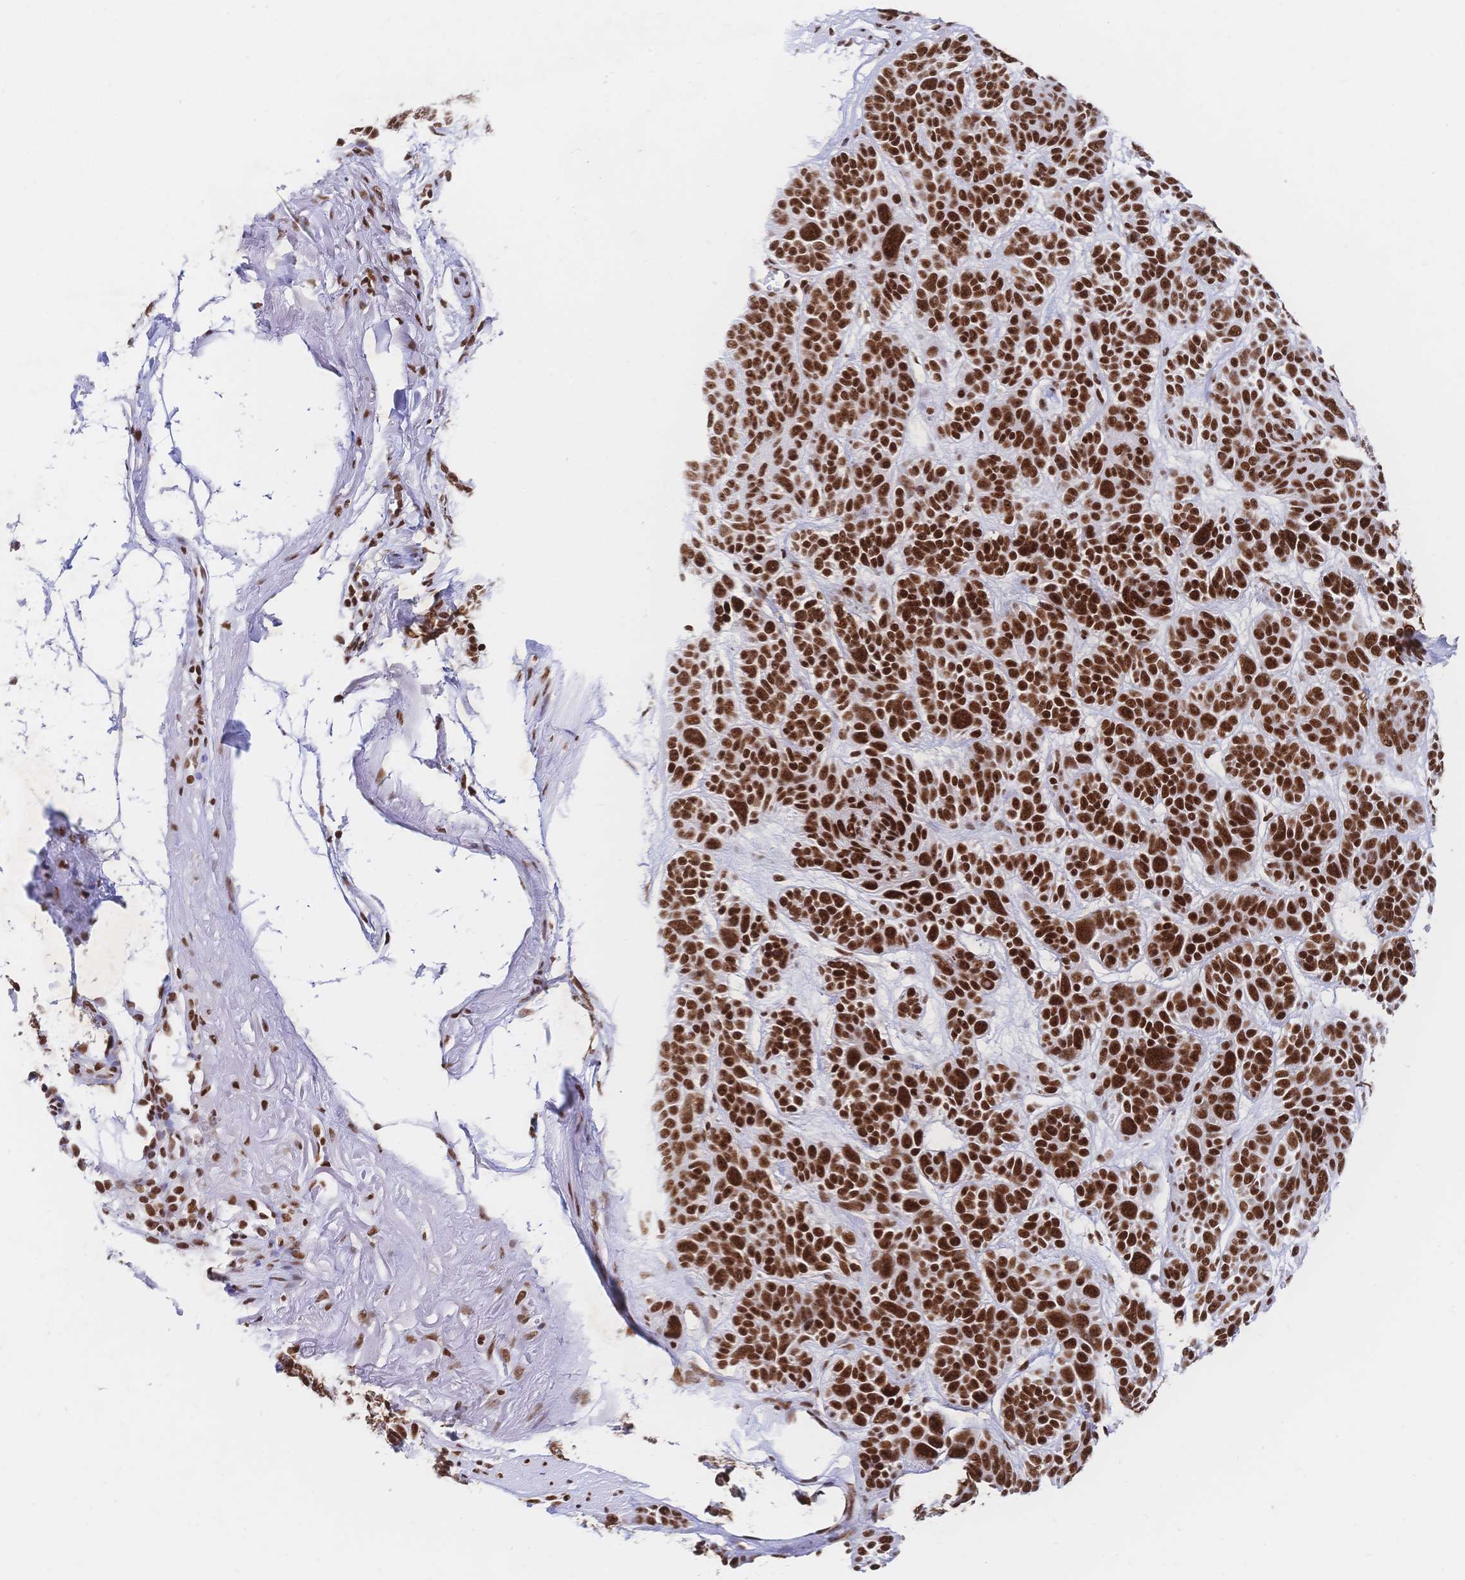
{"staining": {"intensity": "strong", "quantity": ">75%", "location": "nuclear"}, "tissue": "skin cancer", "cell_type": "Tumor cells", "image_type": "cancer", "snomed": [{"axis": "morphology", "description": "Basal cell carcinoma"}, {"axis": "morphology", "description": "BCC, low aggressive"}, {"axis": "topography", "description": "Skin"}, {"axis": "topography", "description": "Skin of face"}], "caption": "The immunohistochemical stain shows strong nuclear expression in tumor cells of skin cancer tissue. The protein of interest is stained brown, and the nuclei are stained in blue (DAB (3,3'-diaminobenzidine) IHC with brightfield microscopy, high magnification).", "gene": "SRSF1", "patient": {"sex": "male", "age": 73}}